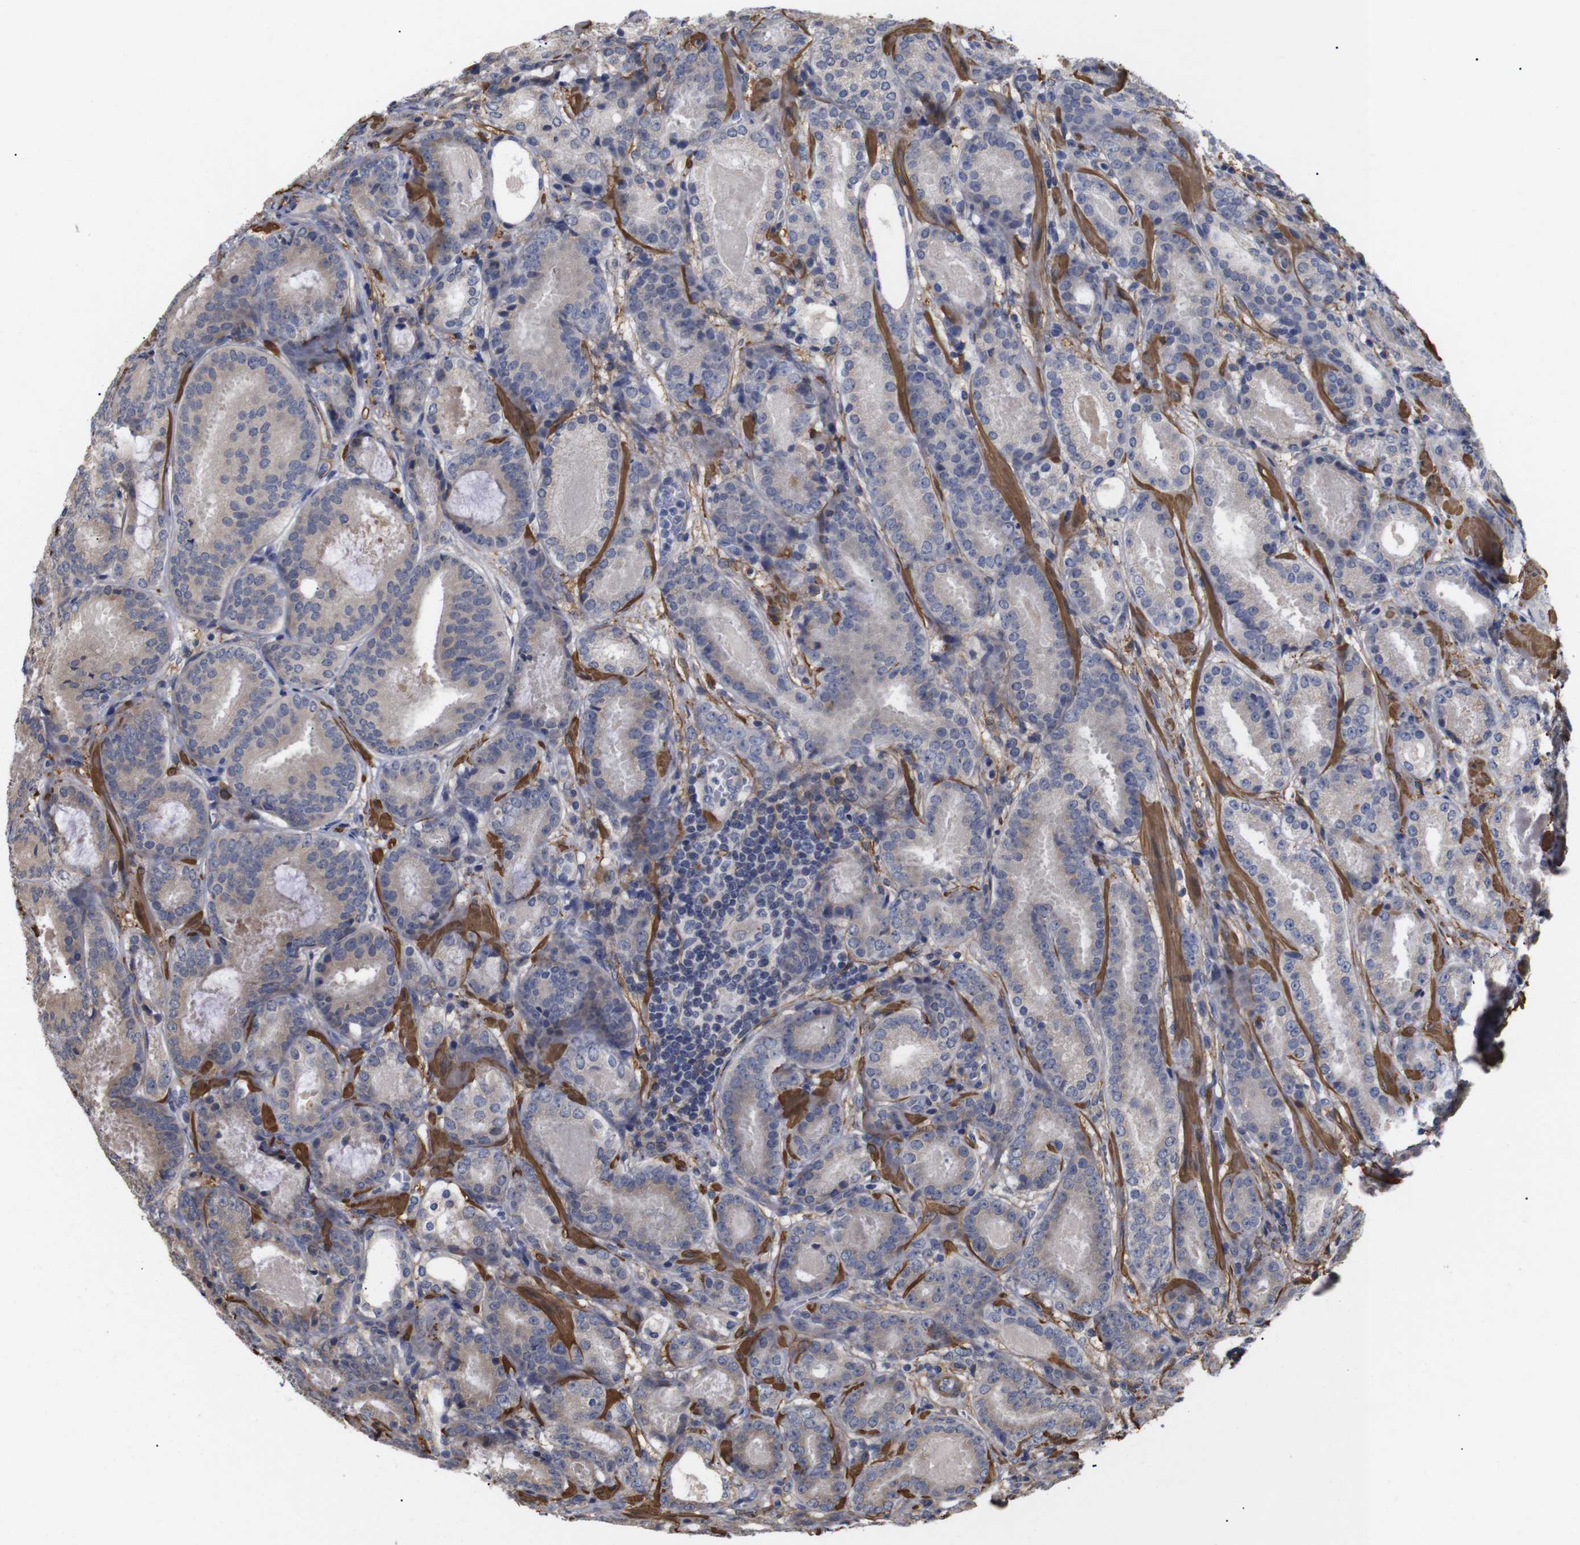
{"staining": {"intensity": "weak", "quantity": "25%-75%", "location": "cytoplasmic/membranous"}, "tissue": "prostate cancer", "cell_type": "Tumor cells", "image_type": "cancer", "snomed": [{"axis": "morphology", "description": "Adenocarcinoma, Low grade"}, {"axis": "topography", "description": "Prostate"}], "caption": "High-power microscopy captured an IHC micrograph of prostate adenocarcinoma (low-grade), revealing weak cytoplasmic/membranous staining in approximately 25%-75% of tumor cells.", "gene": "PDLIM5", "patient": {"sex": "male", "age": 69}}